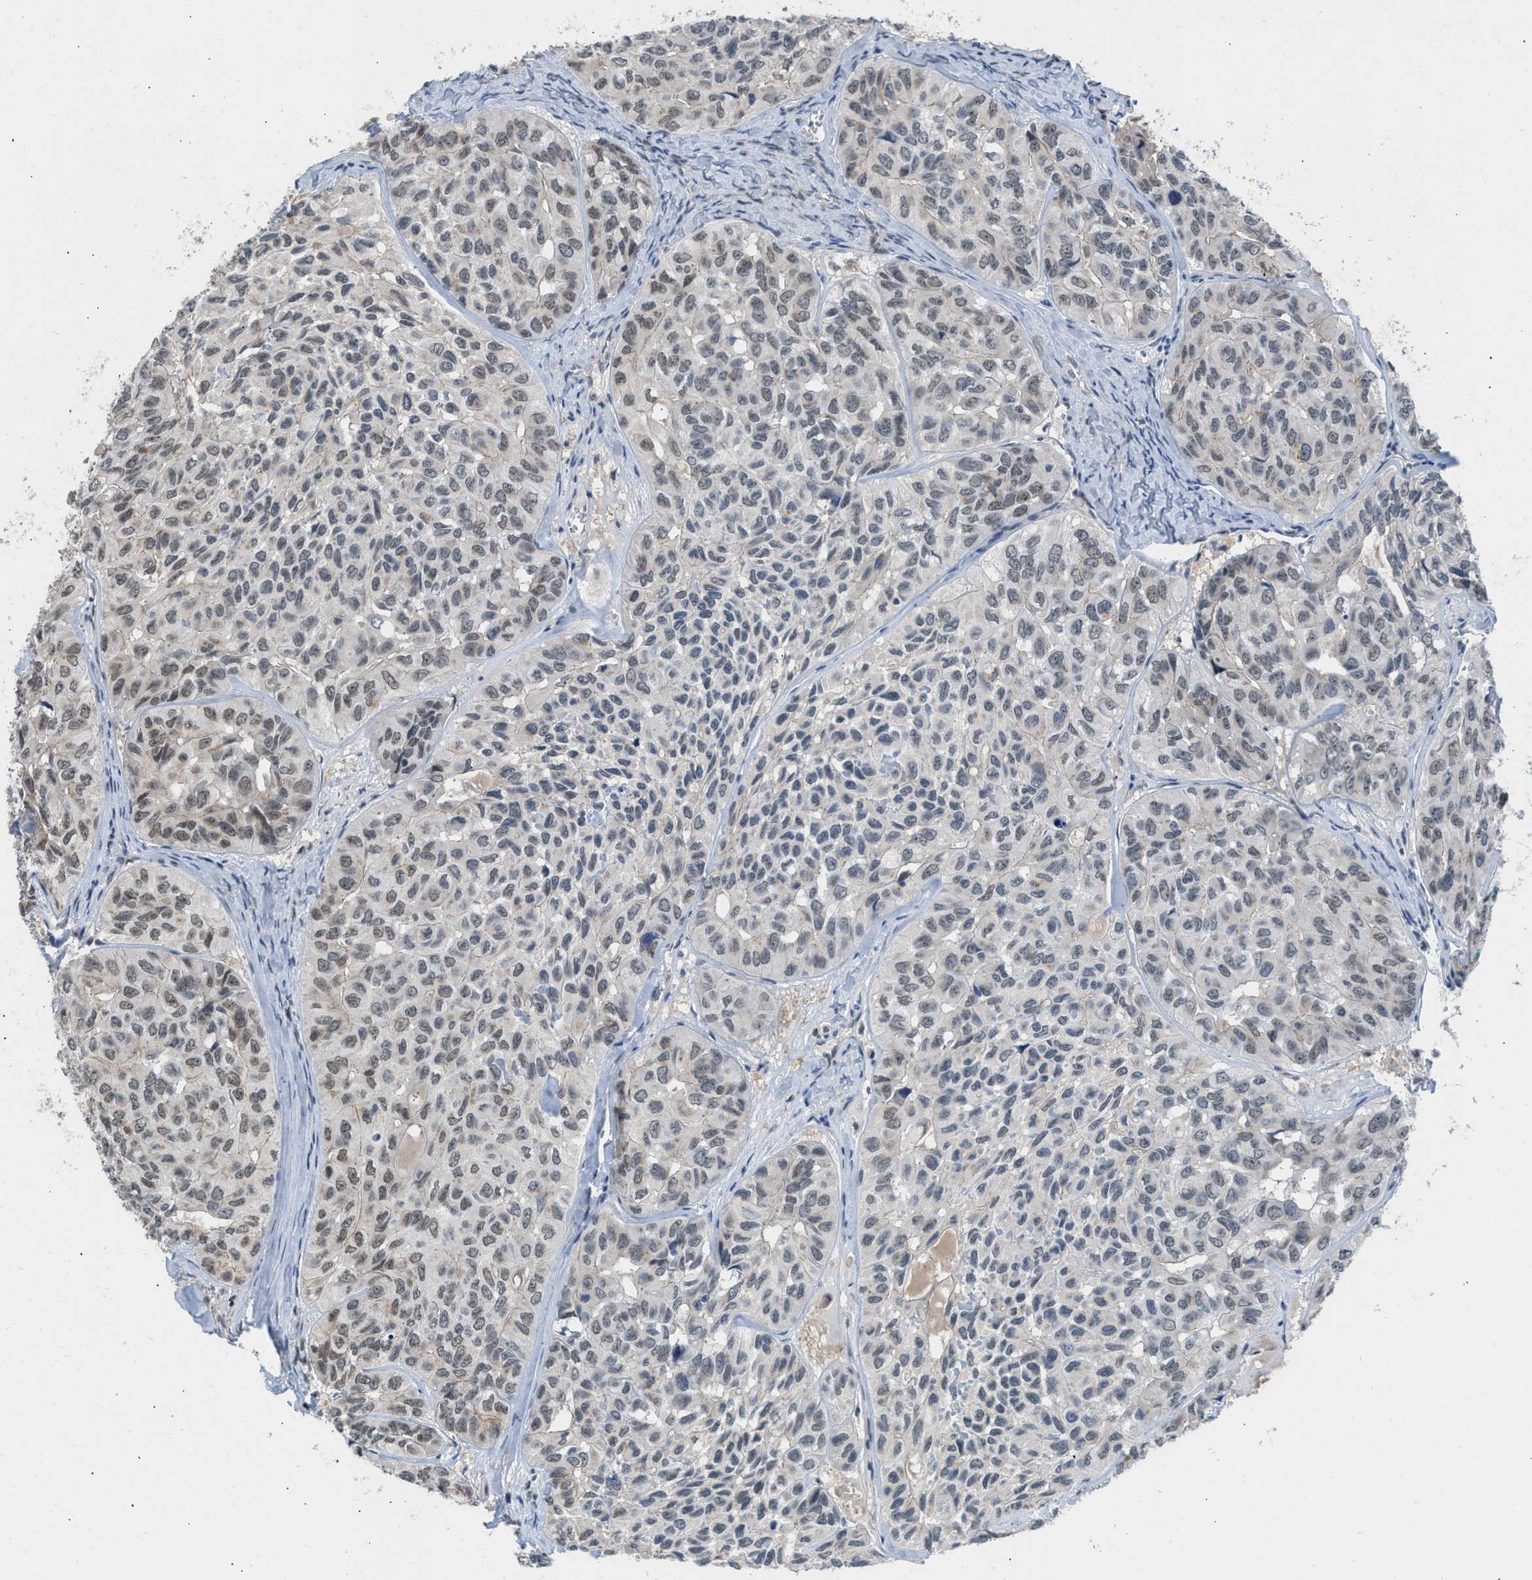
{"staining": {"intensity": "weak", "quantity": "25%-75%", "location": "nuclear"}, "tissue": "head and neck cancer", "cell_type": "Tumor cells", "image_type": "cancer", "snomed": [{"axis": "morphology", "description": "Adenocarcinoma, NOS"}, {"axis": "topography", "description": "Salivary gland, NOS"}, {"axis": "topography", "description": "Head-Neck"}], "caption": "Immunohistochemistry (IHC) micrograph of head and neck adenocarcinoma stained for a protein (brown), which demonstrates low levels of weak nuclear positivity in approximately 25%-75% of tumor cells.", "gene": "TERF2IP", "patient": {"sex": "female", "age": 76}}